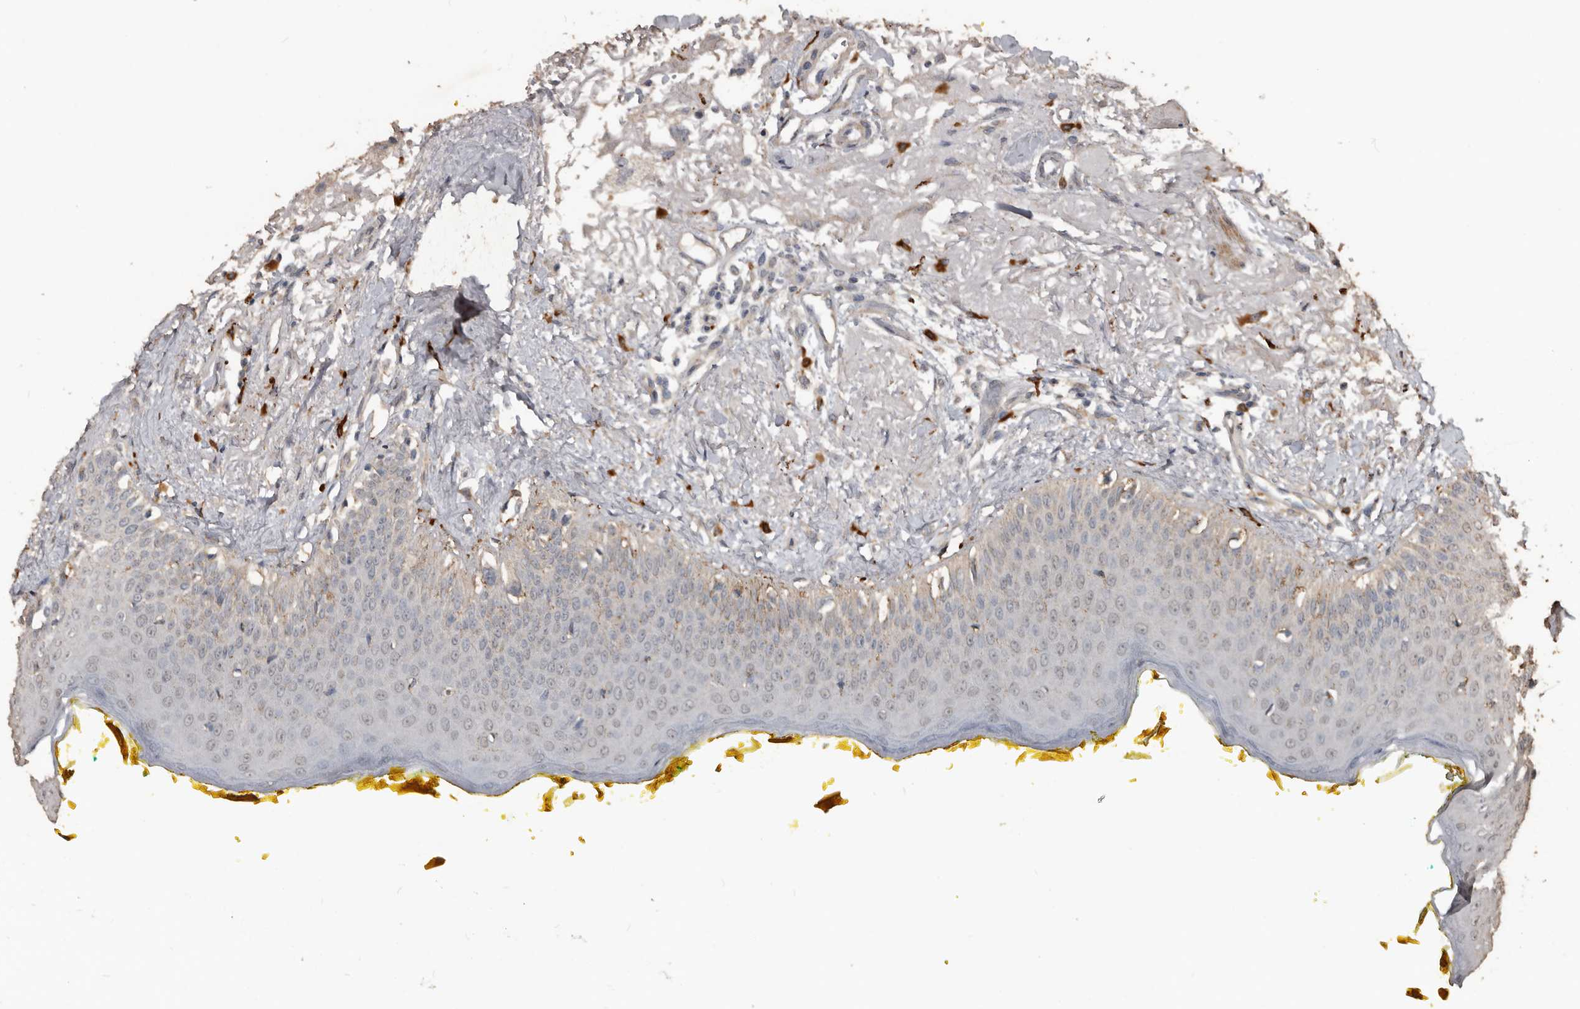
{"staining": {"intensity": "negative", "quantity": "none", "location": "none"}, "tissue": "oral mucosa", "cell_type": "Squamous epithelial cells", "image_type": "normal", "snomed": [{"axis": "morphology", "description": "Normal tissue, NOS"}, {"axis": "topography", "description": "Oral tissue"}], "caption": "There is no significant positivity in squamous epithelial cells of oral mucosa. (DAB (3,3'-diaminobenzidine) IHC, high magnification).", "gene": "BAMBI", "patient": {"sex": "female", "age": 70}}